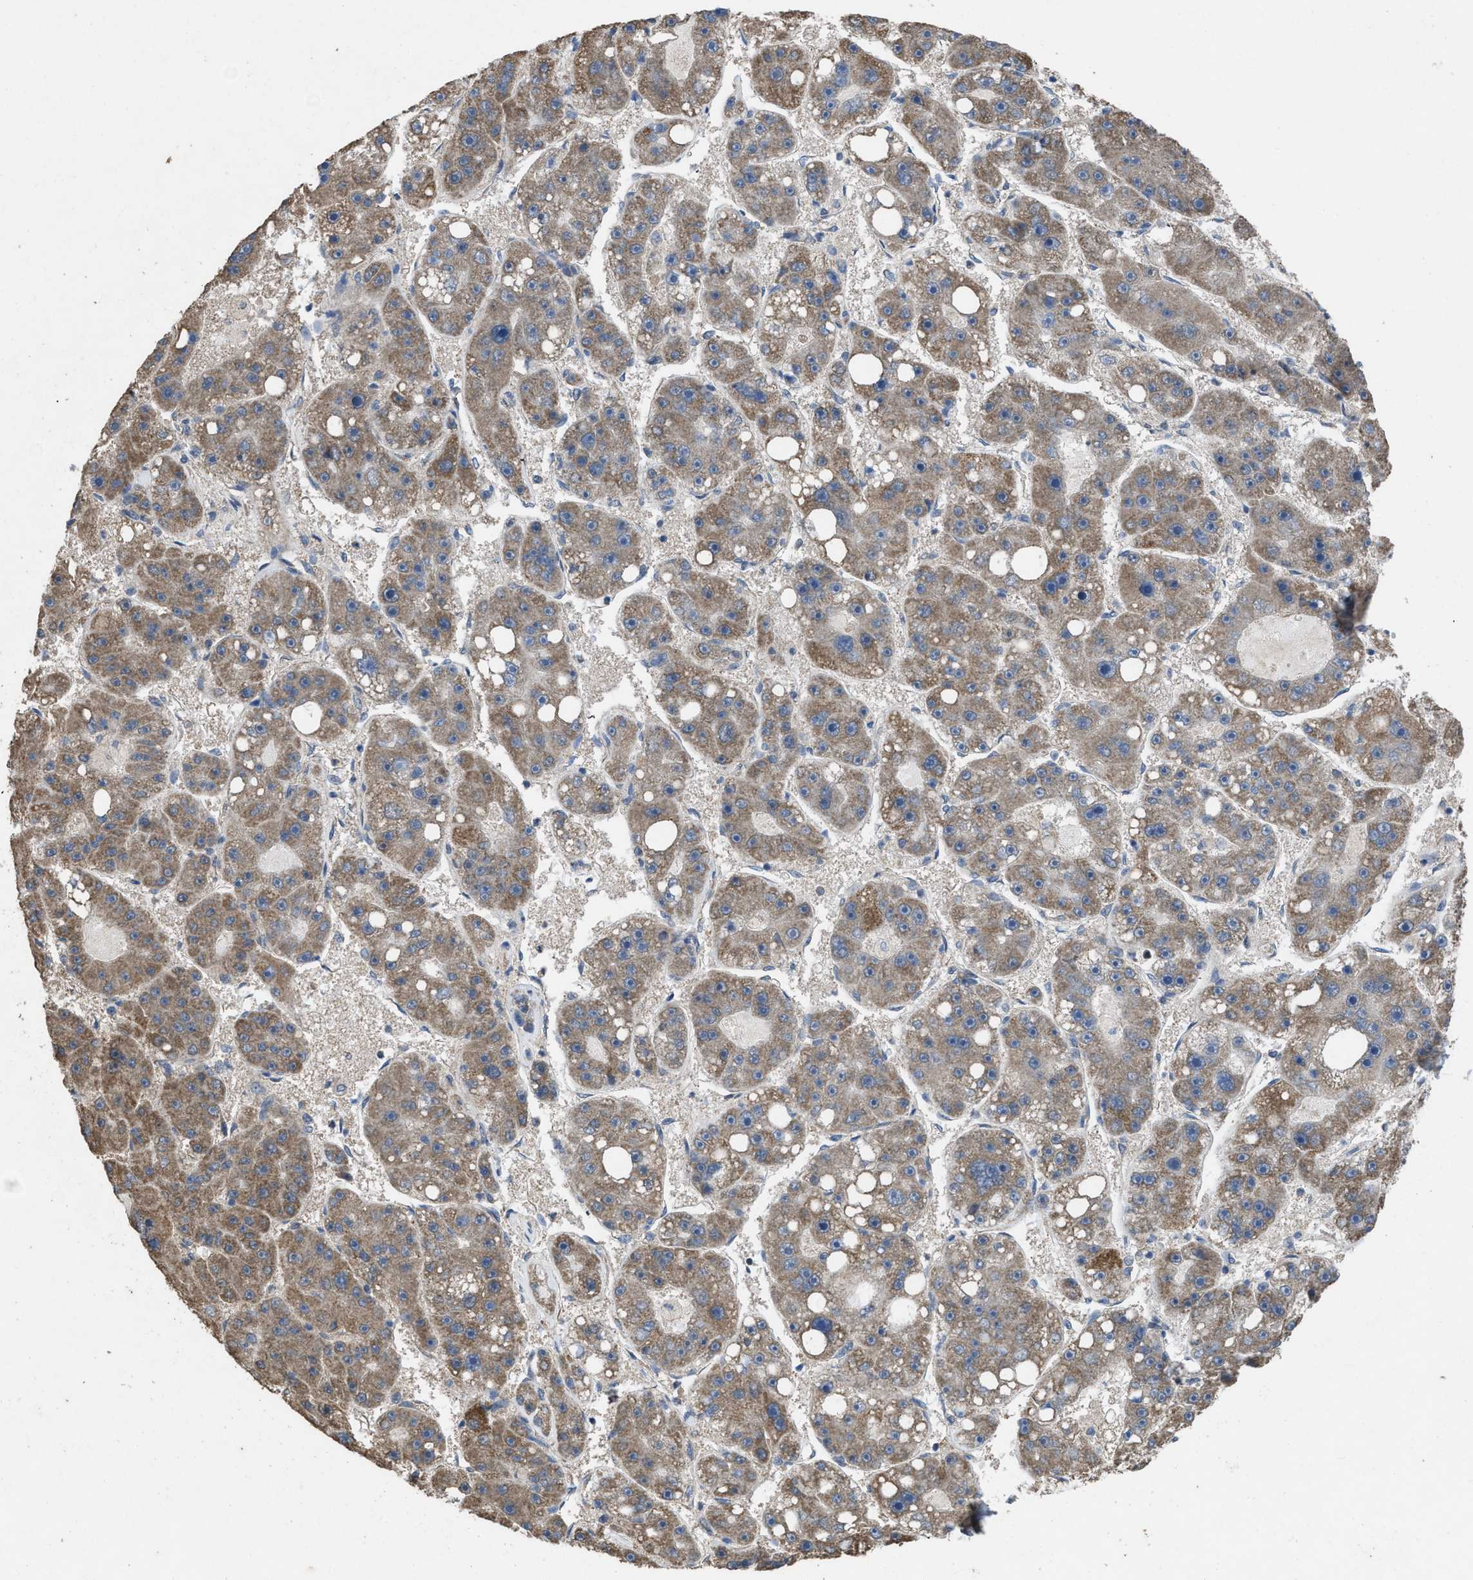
{"staining": {"intensity": "moderate", "quantity": ">75%", "location": "cytoplasmic/membranous"}, "tissue": "liver cancer", "cell_type": "Tumor cells", "image_type": "cancer", "snomed": [{"axis": "morphology", "description": "Carcinoma, Hepatocellular, NOS"}, {"axis": "topography", "description": "Liver"}], "caption": "A high-resolution micrograph shows immunohistochemistry staining of hepatocellular carcinoma (liver), which reveals moderate cytoplasmic/membranous expression in about >75% of tumor cells.", "gene": "ARL6", "patient": {"sex": "female", "age": 61}}